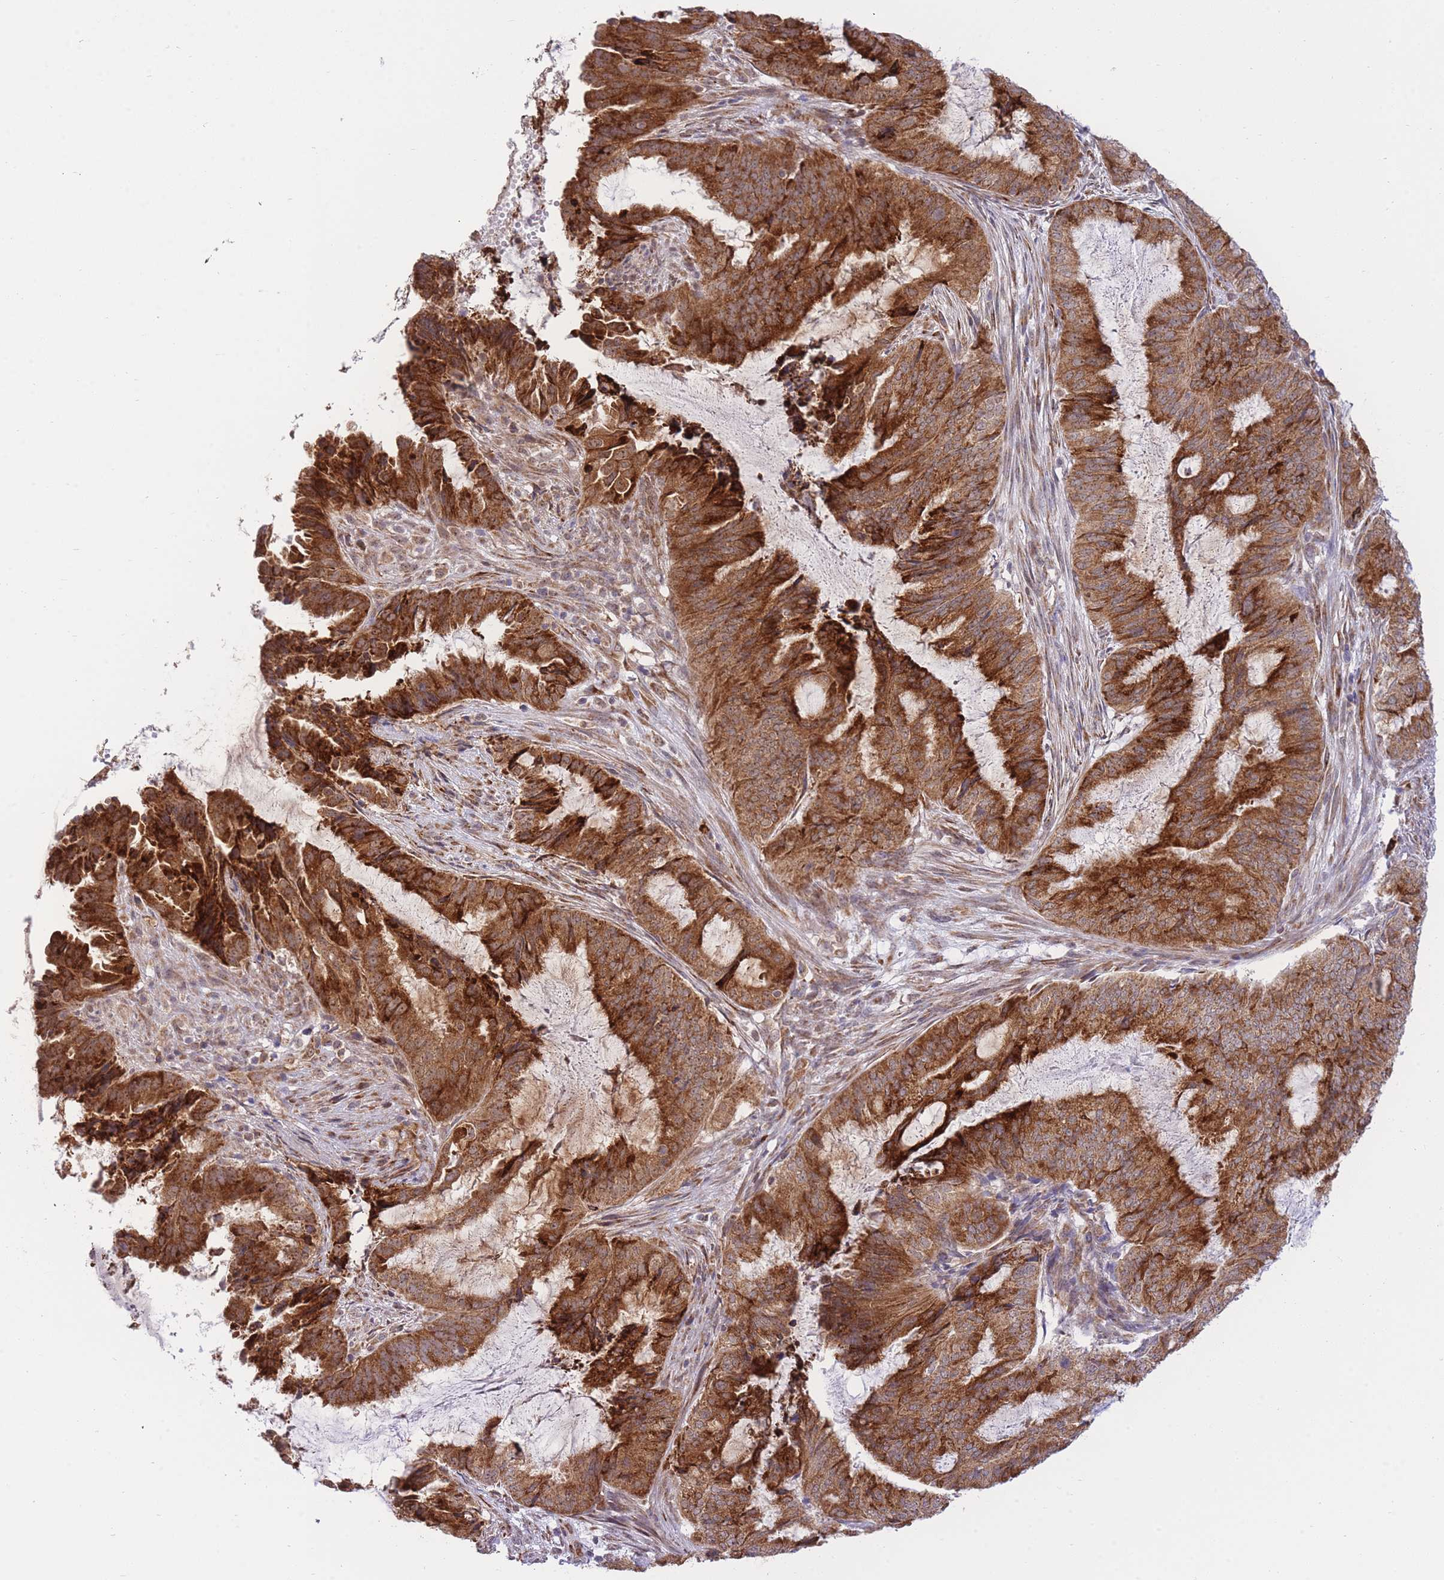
{"staining": {"intensity": "strong", "quantity": ">75%", "location": "cytoplasmic/membranous"}, "tissue": "endometrial cancer", "cell_type": "Tumor cells", "image_type": "cancer", "snomed": [{"axis": "morphology", "description": "Adenocarcinoma, NOS"}, {"axis": "topography", "description": "Endometrium"}], "caption": "A histopathology image of human endometrial cancer (adenocarcinoma) stained for a protein demonstrates strong cytoplasmic/membranous brown staining in tumor cells. (IHC, brightfield microscopy, high magnification).", "gene": "EXOSC8", "patient": {"sex": "female", "age": 51}}